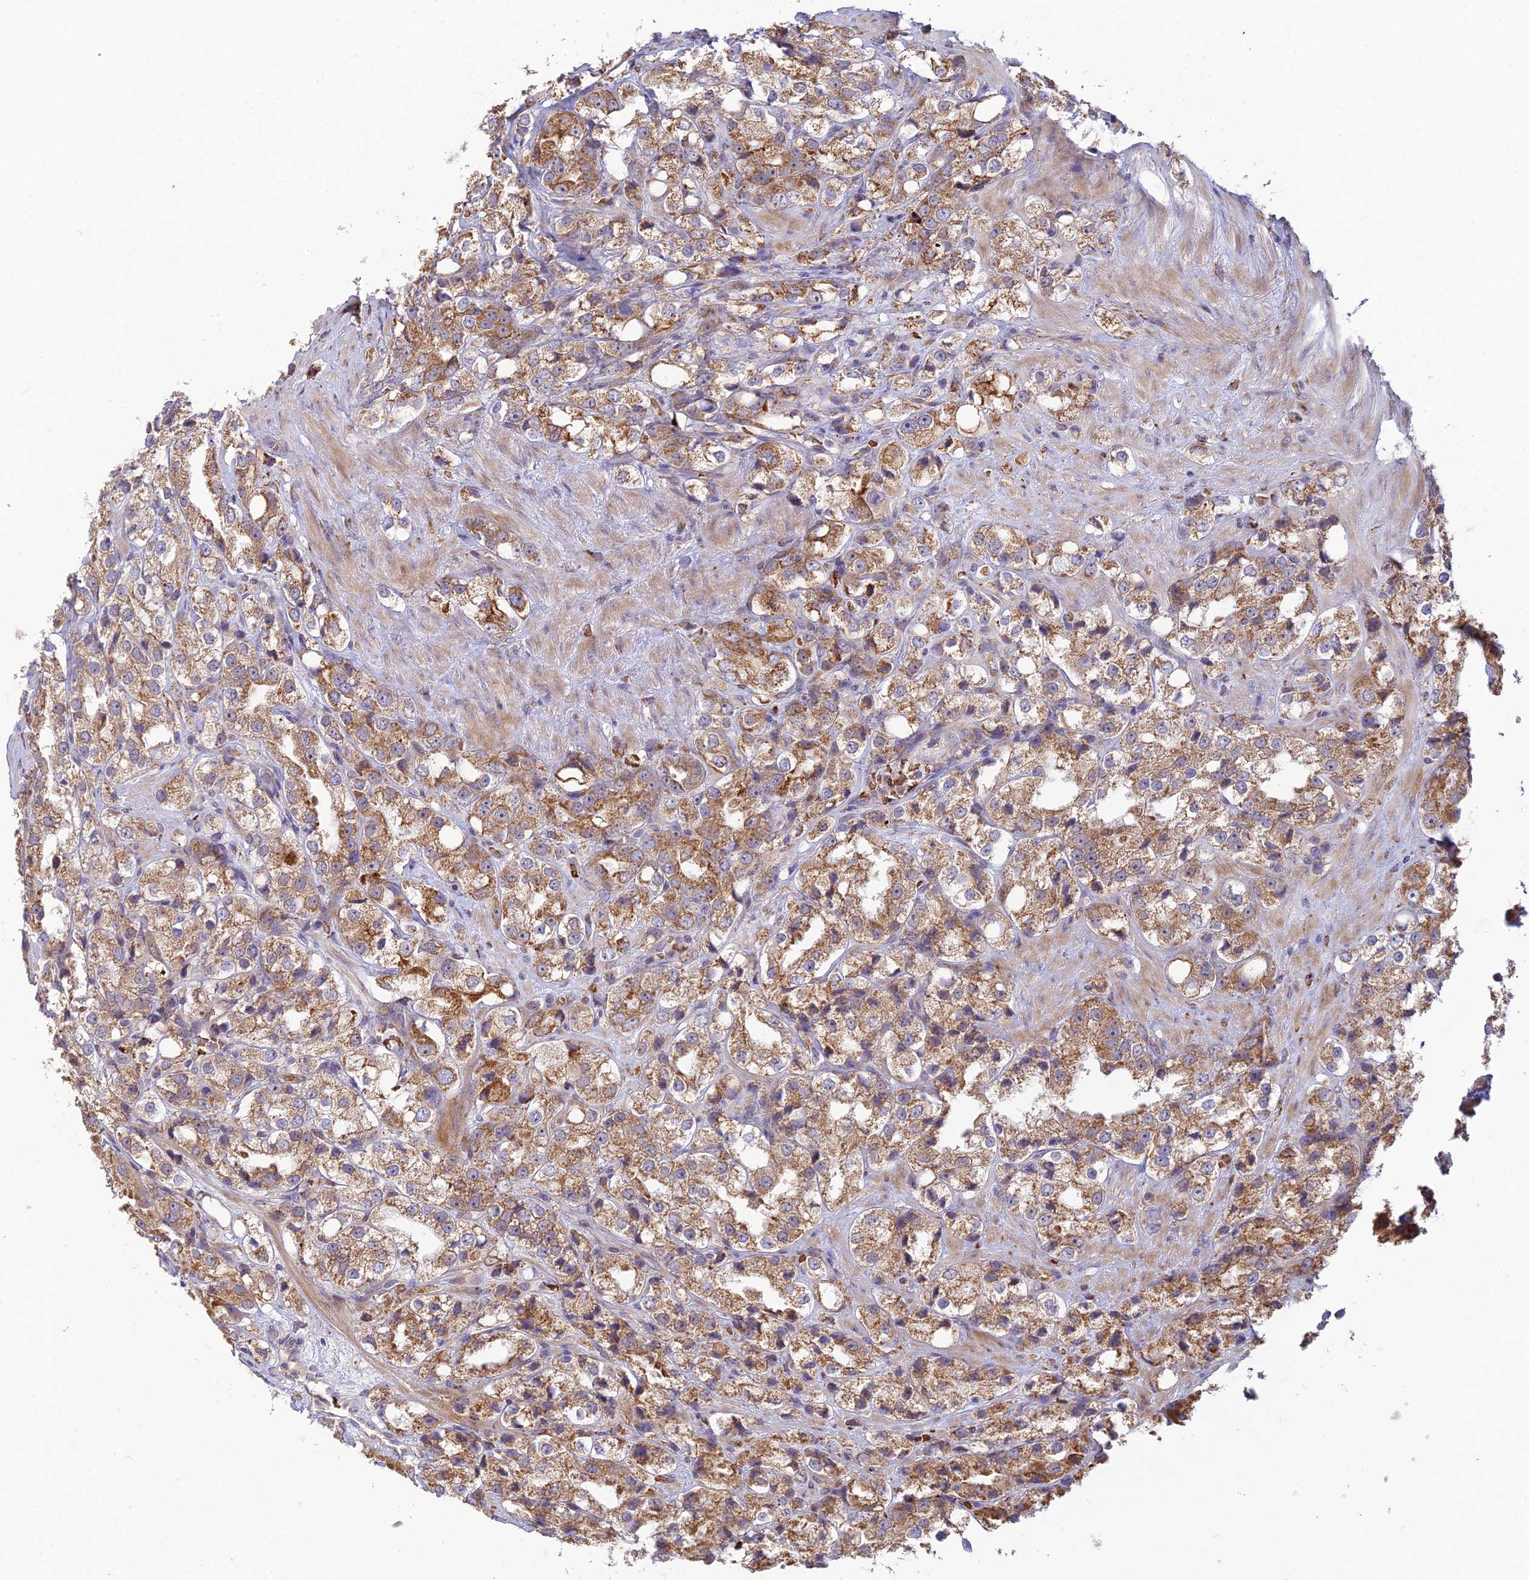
{"staining": {"intensity": "moderate", "quantity": ">75%", "location": "cytoplasmic/membranous"}, "tissue": "prostate cancer", "cell_type": "Tumor cells", "image_type": "cancer", "snomed": [{"axis": "morphology", "description": "Adenocarcinoma, NOS"}, {"axis": "topography", "description": "Prostate"}], "caption": "IHC of human prostate adenocarcinoma displays medium levels of moderate cytoplasmic/membranous staining in about >75% of tumor cells.", "gene": "UFSP2", "patient": {"sex": "male", "age": 79}}